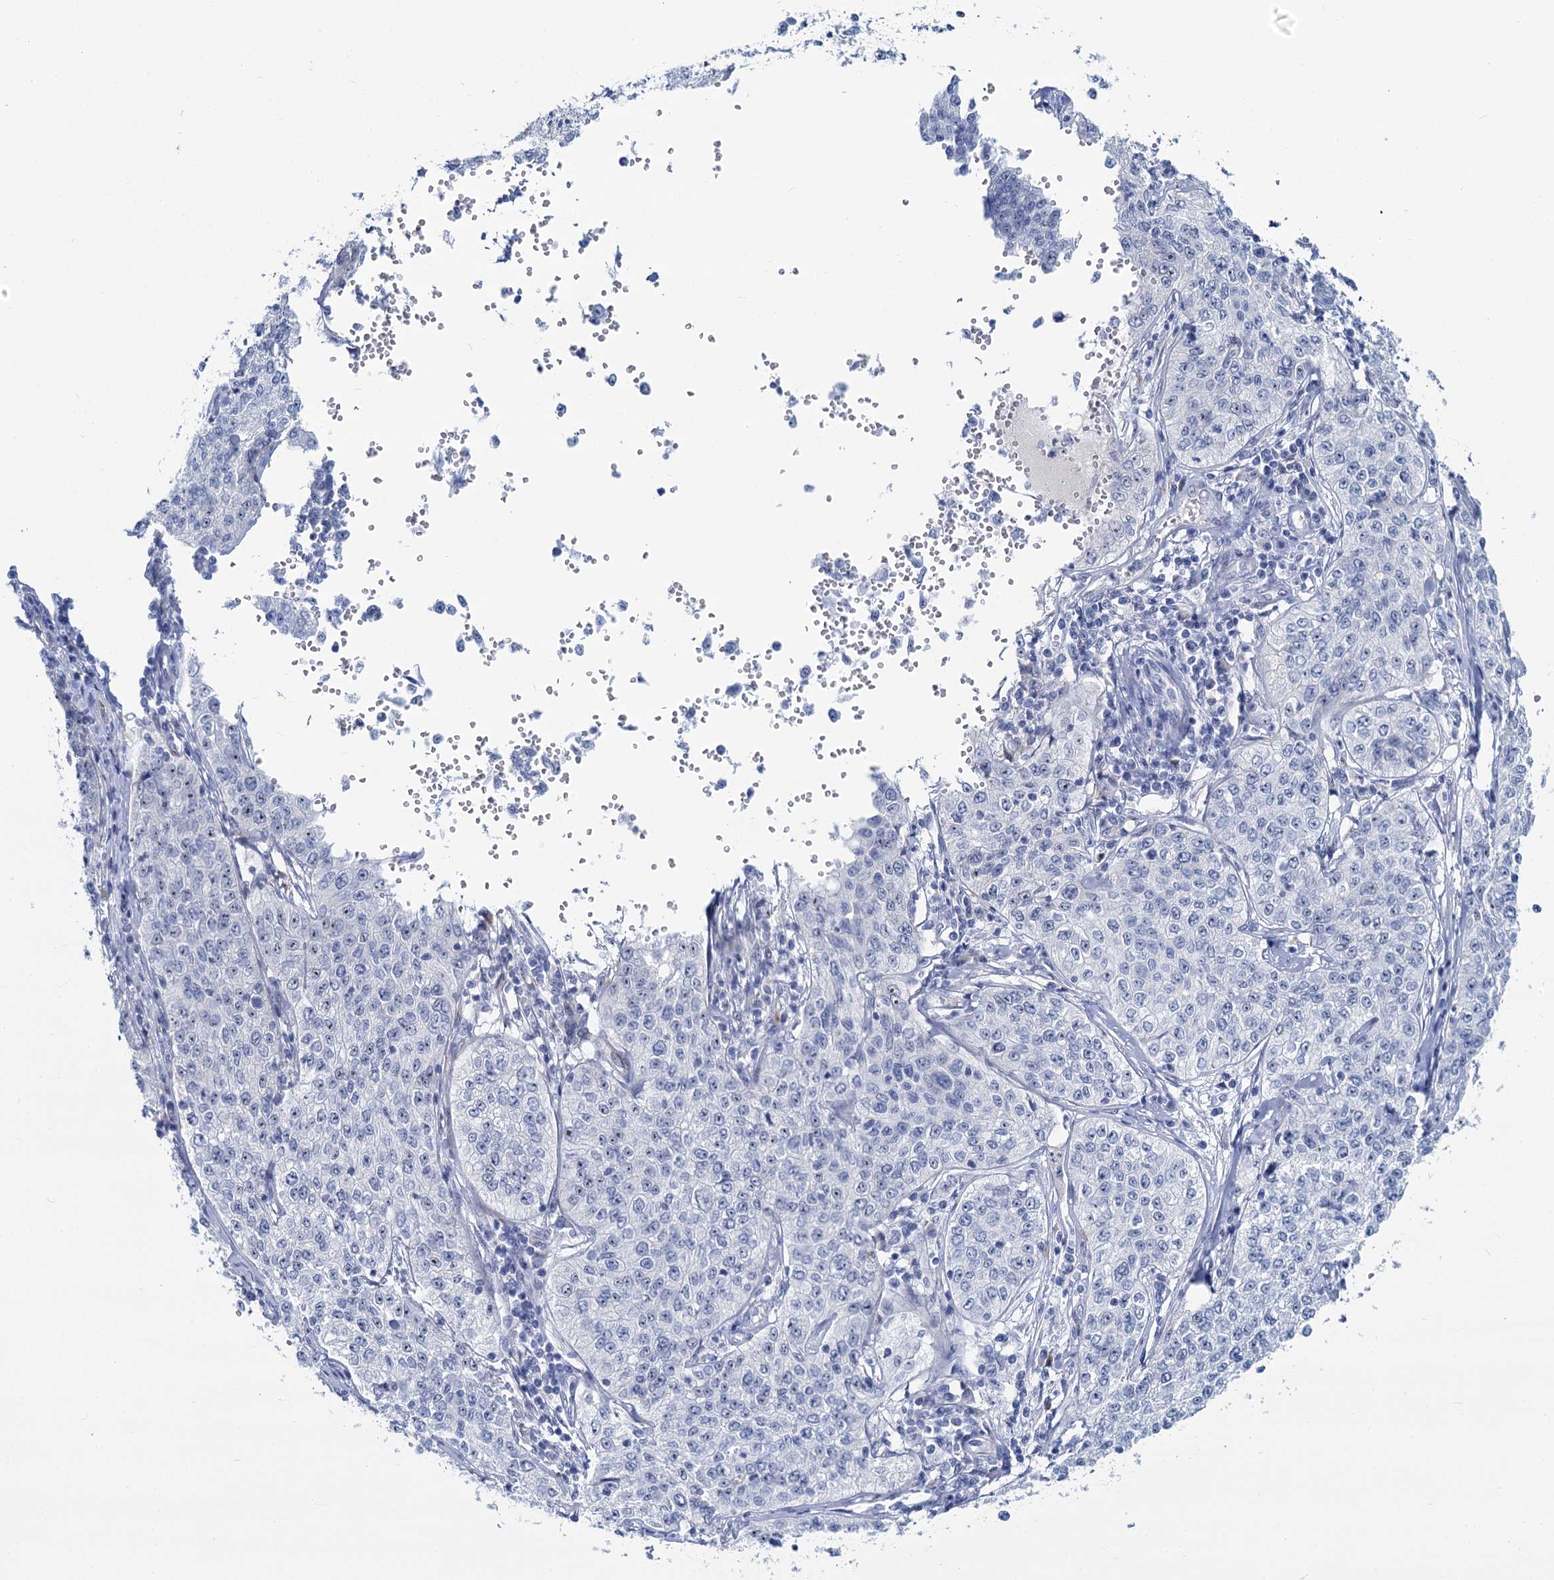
{"staining": {"intensity": "negative", "quantity": "none", "location": "none"}, "tissue": "cervical cancer", "cell_type": "Tumor cells", "image_type": "cancer", "snomed": [{"axis": "morphology", "description": "Squamous cell carcinoma, NOS"}, {"axis": "topography", "description": "Cervix"}], "caption": "DAB immunohistochemical staining of cervical cancer (squamous cell carcinoma) reveals no significant staining in tumor cells. (DAB (3,3'-diaminobenzidine) immunohistochemistry (IHC), high magnification).", "gene": "SH3TC2", "patient": {"sex": "female", "age": 35}}